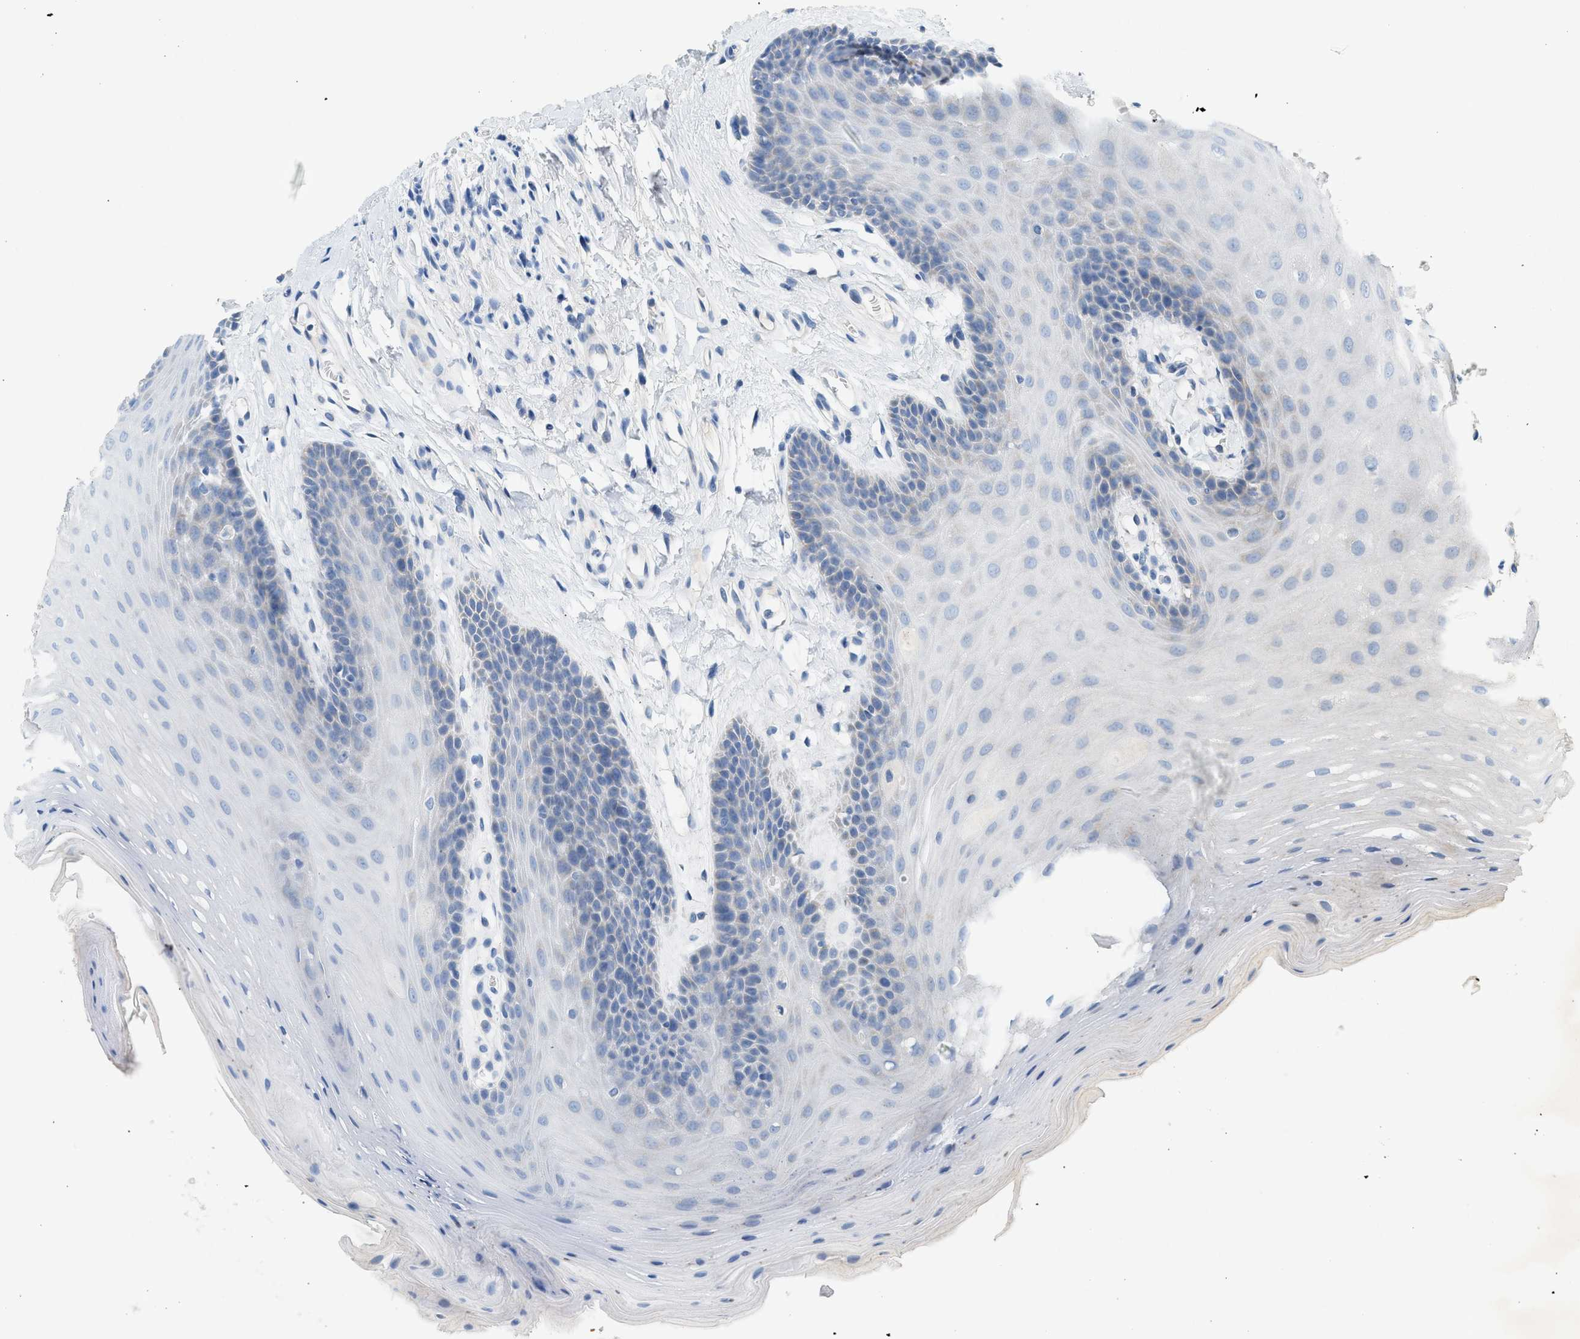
{"staining": {"intensity": "negative", "quantity": "none", "location": "none"}, "tissue": "oral mucosa", "cell_type": "Squamous epithelial cells", "image_type": "normal", "snomed": [{"axis": "morphology", "description": "Normal tissue, NOS"}, {"axis": "morphology", "description": "Squamous cell carcinoma, NOS"}, {"axis": "topography", "description": "Oral tissue"}, {"axis": "topography", "description": "Head-Neck"}], "caption": "A high-resolution photomicrograph shows immunohistochemistry staining of normal oral mucosa, which shows no significant staining in squamous epithelial cells.", "gene": "NDUFS8", "patient": {"sex": "male", "age": 71}}